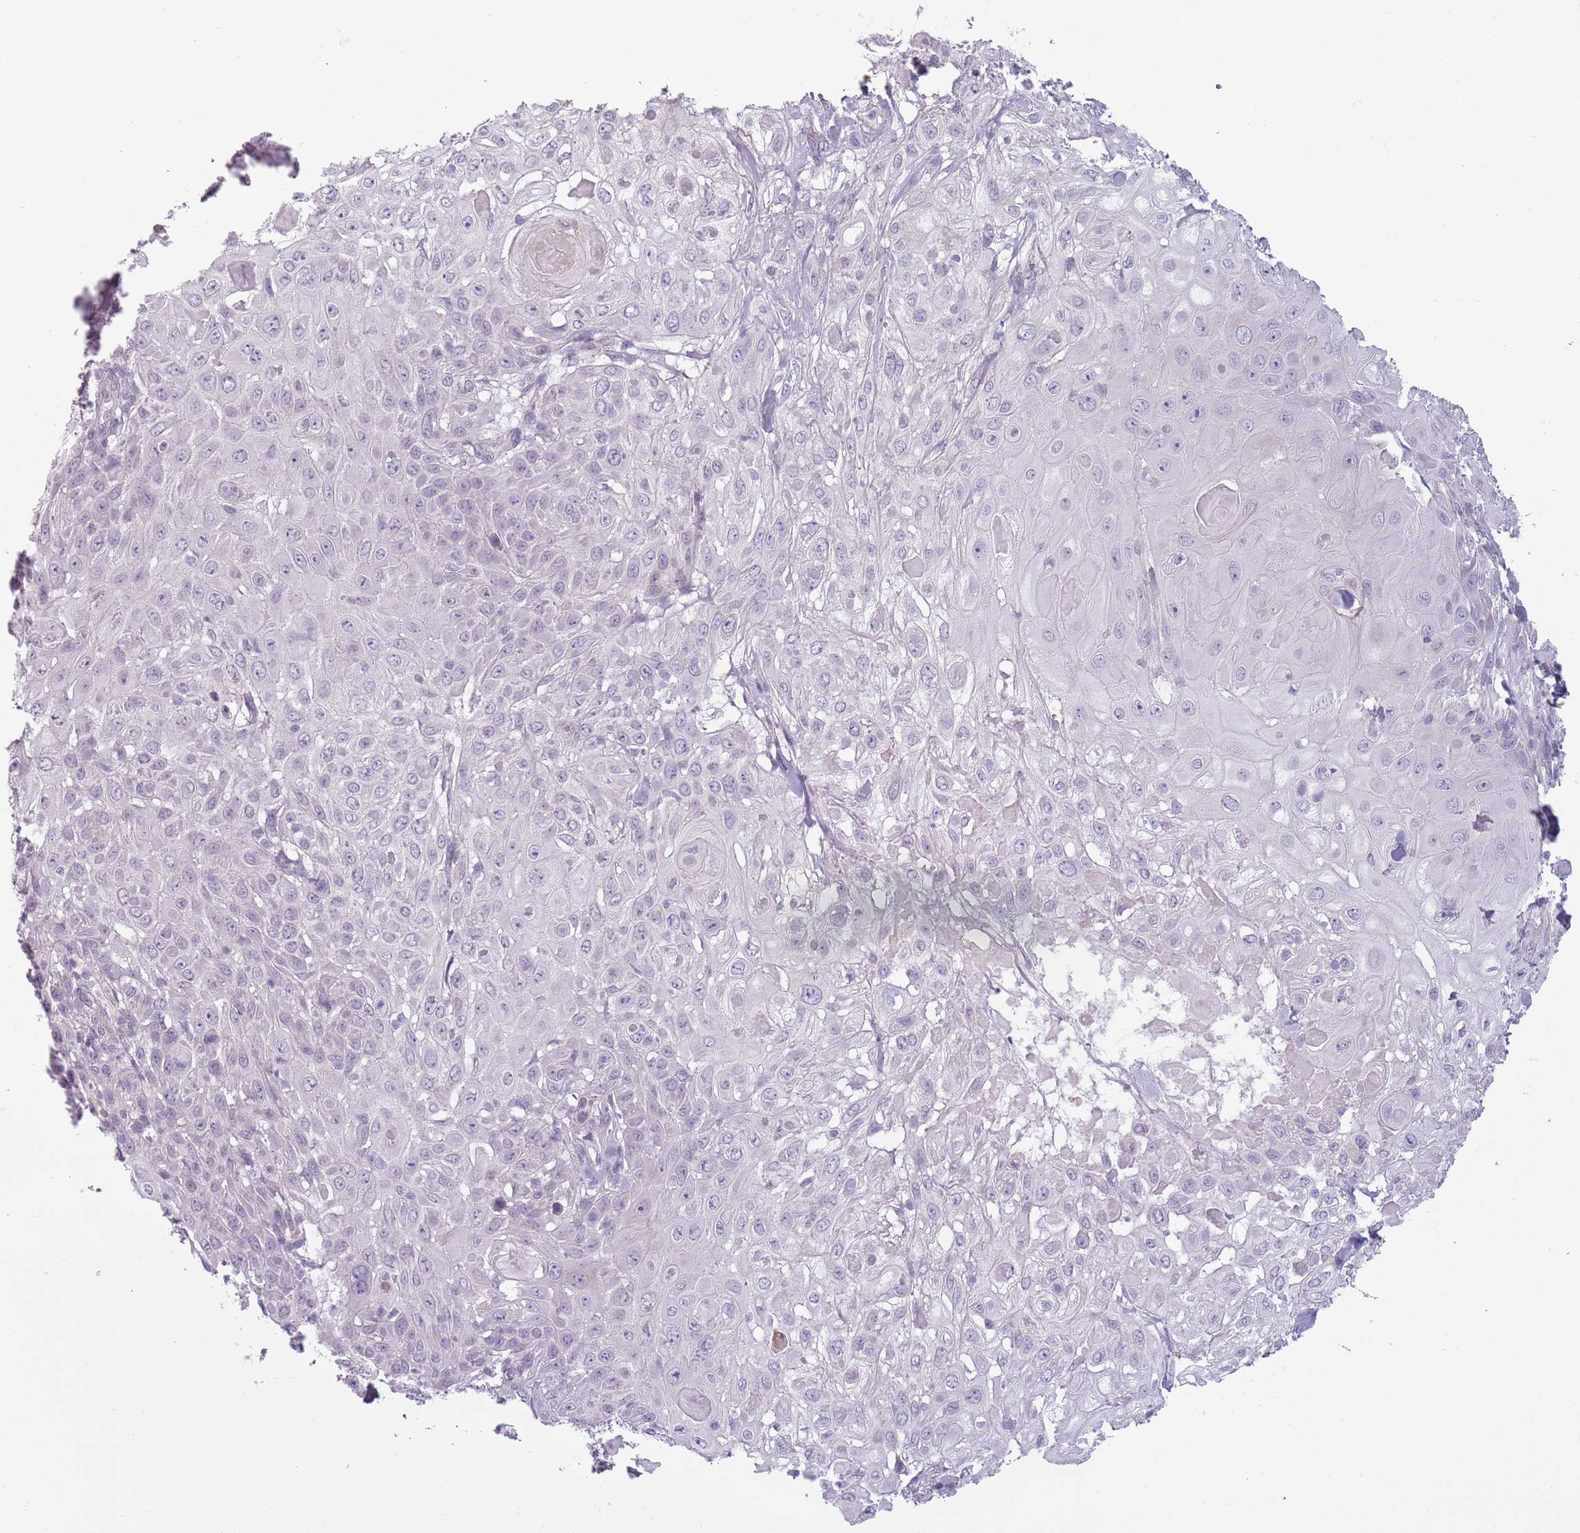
{"staining": {"intensity": "negative", "quantity": "none", "location": "none"}, "tissue": "skin cancer", "cell_type": "Tumor cells", "image_type": "cancer", "snomed": [{"axis": "morphology", "description": "Normal tissue, NOS"}, {"axis": "morphology", "description": "Squamous cell carcinoma, NOS"}, {"axis": "topography", "description": "Skin"}, {"axis": "topography", "description": "Cartilage tissue"}], "caption": "Histopathology image shows no significant protein staining in tumor cells of squamous cell carcinoma (skin).", "gene": "MEGF8", "patient": {"sex": "female", "age": 79}}